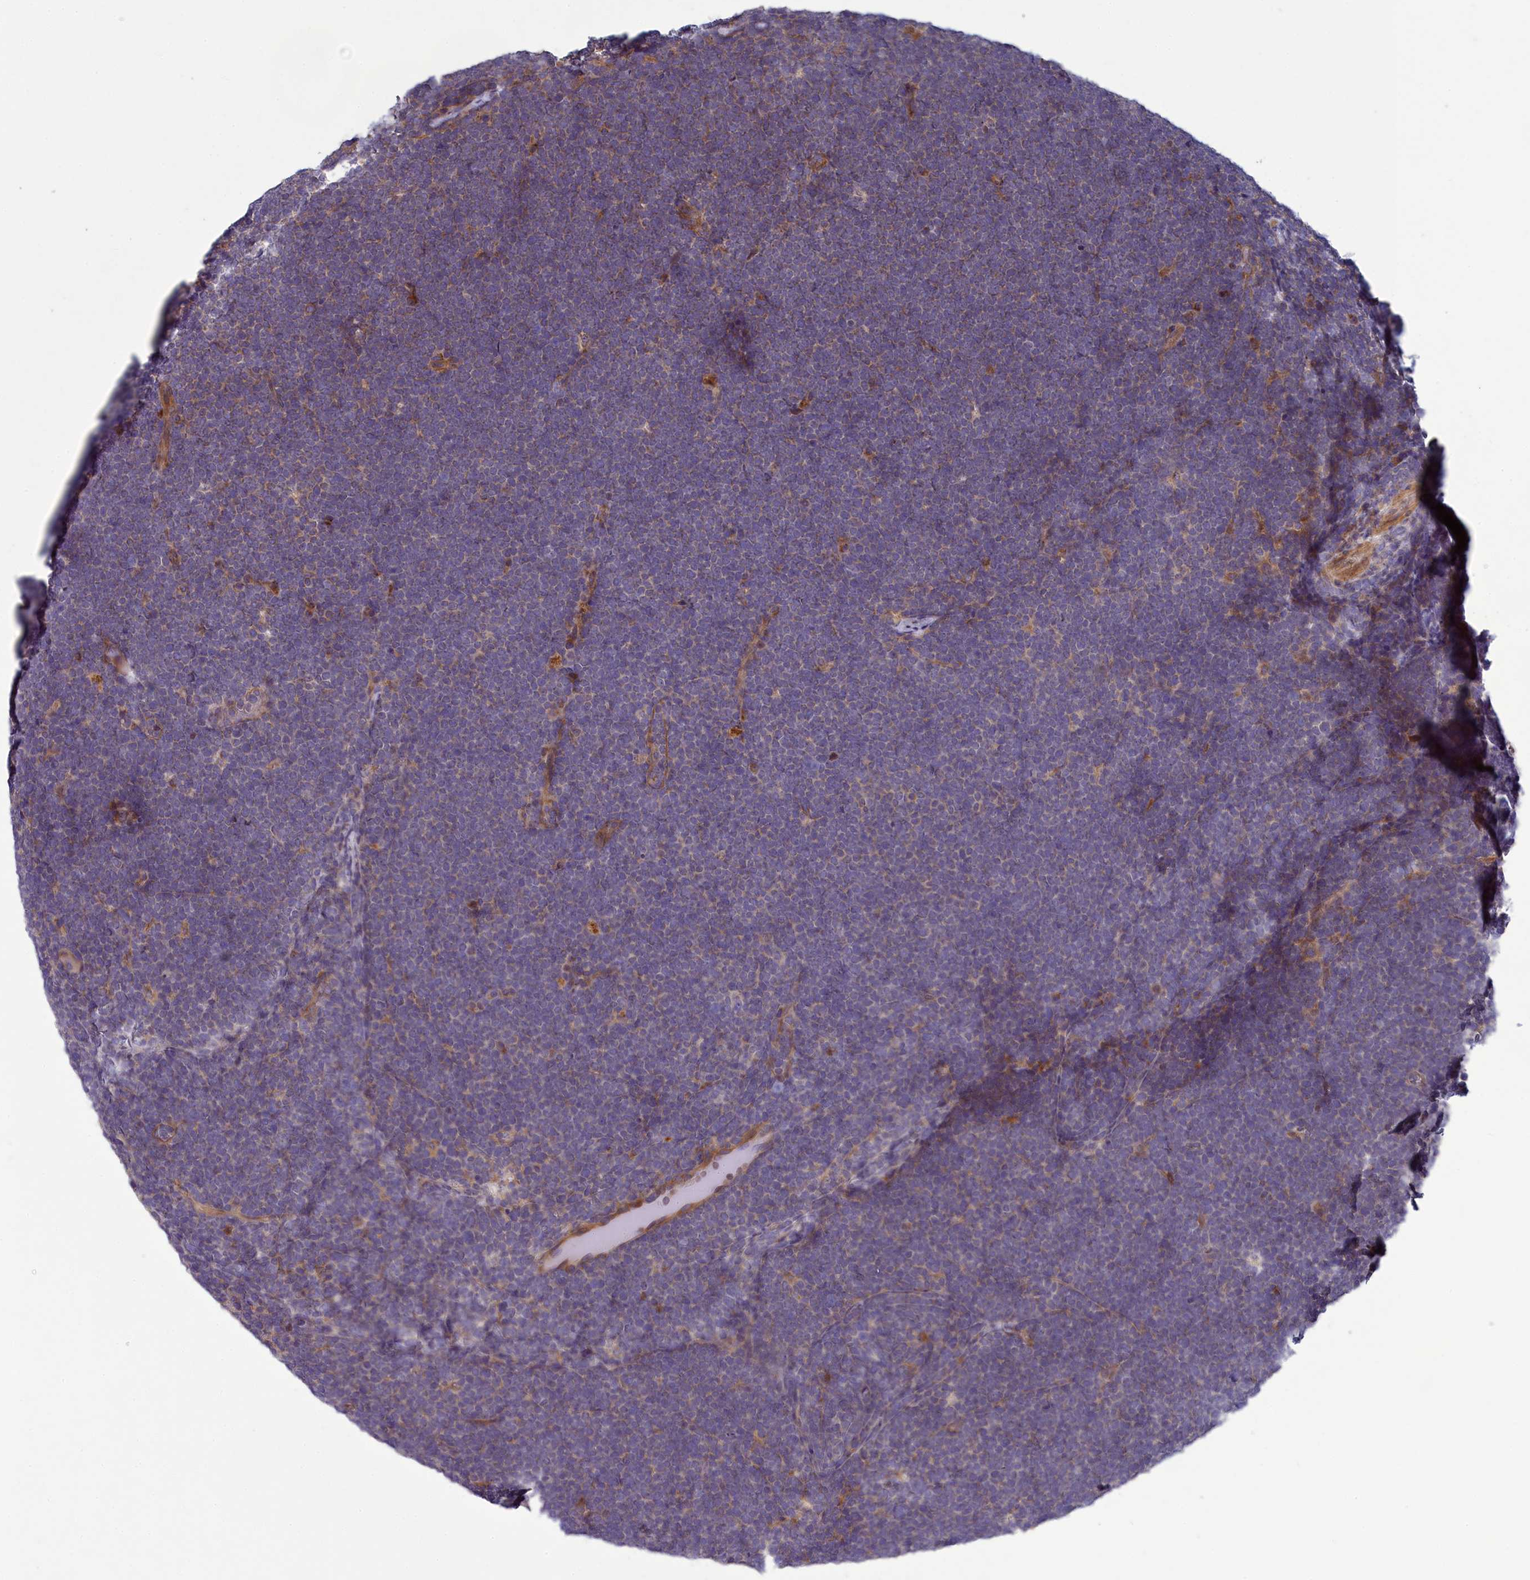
{"staining": {"intensity": "negative", "quantity": "none", "location": "none"}, "tissue": "lymphoma", "cell_type": "Tumor cells", "image_type": "cancer", "snomed": [{"axis": "morphology", "description": "Malignant lymphoma, non-Hodgkin's type, High grade"}, {"axis": "topography", "description": "Lymph node"}], "caption": "The photomicrograph shows no staining of tumor cells in lymphoma.", "gene": "BLTP2", "patient": {"sex": "male", "age": 13}}